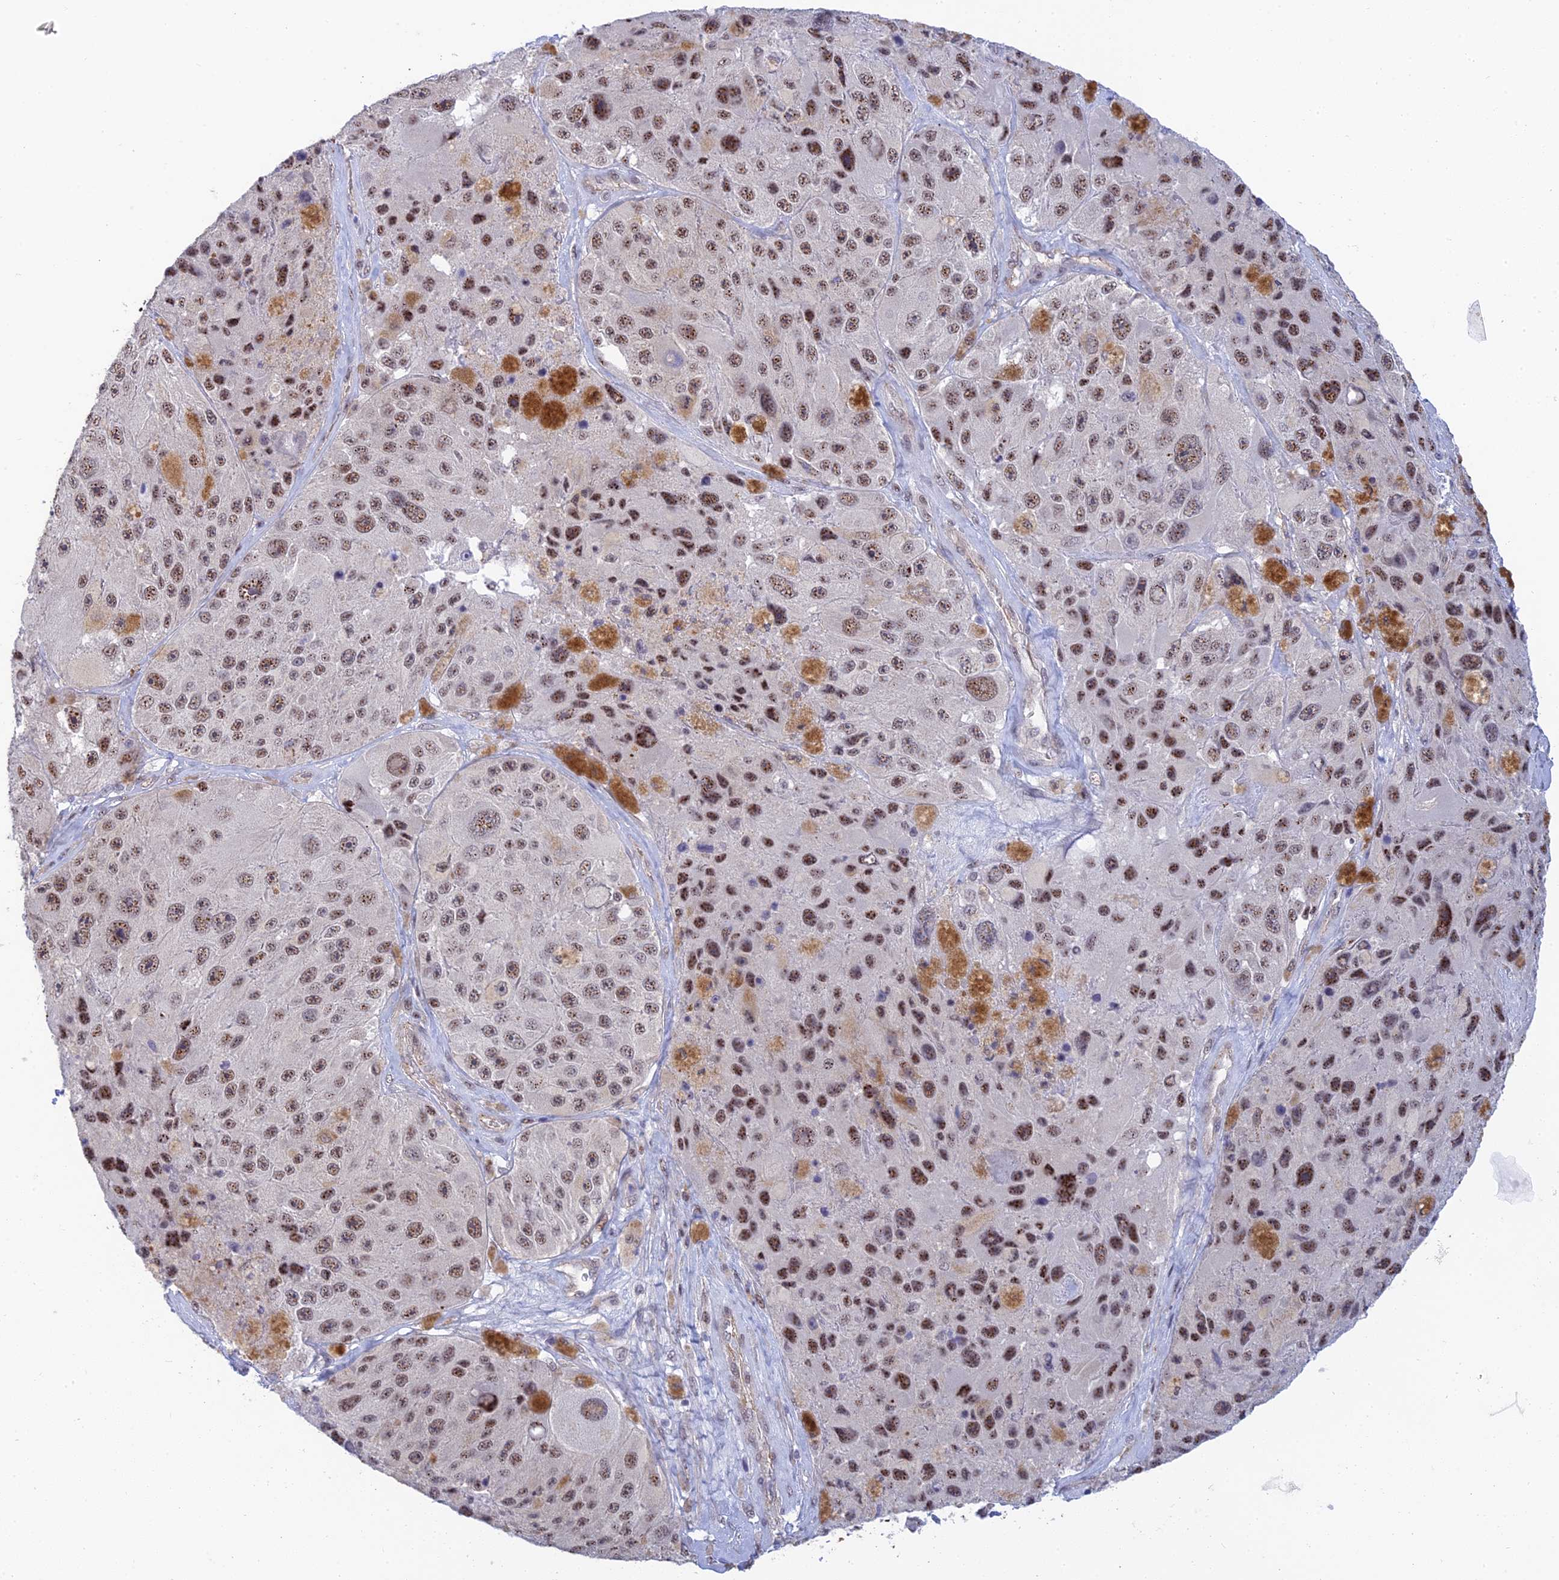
{"staining": {"intensity": "moderate", "quantity": ">75%", "location": "nuclear"}, "tissue": "melanoma", "cell_type": "Tumor cells", "image_type": "cancer", "snomed": [{"axis": "morphology", "description": "Malignant melanoma, Metastatic site"}, {"axis": "topography", "description": "Lymph node"}], "caption": "Immunohistochemistry (IHC) of melanoma displays medium levels of moderate nuclear staining in about >75% of tumor cells. Using DAB (brown) and hematoxylin (blue) stains, captured at high magnification using brightfield microscopy.", "gene": "CFAP92", "patient": {"sex": "male", "age": 62}}